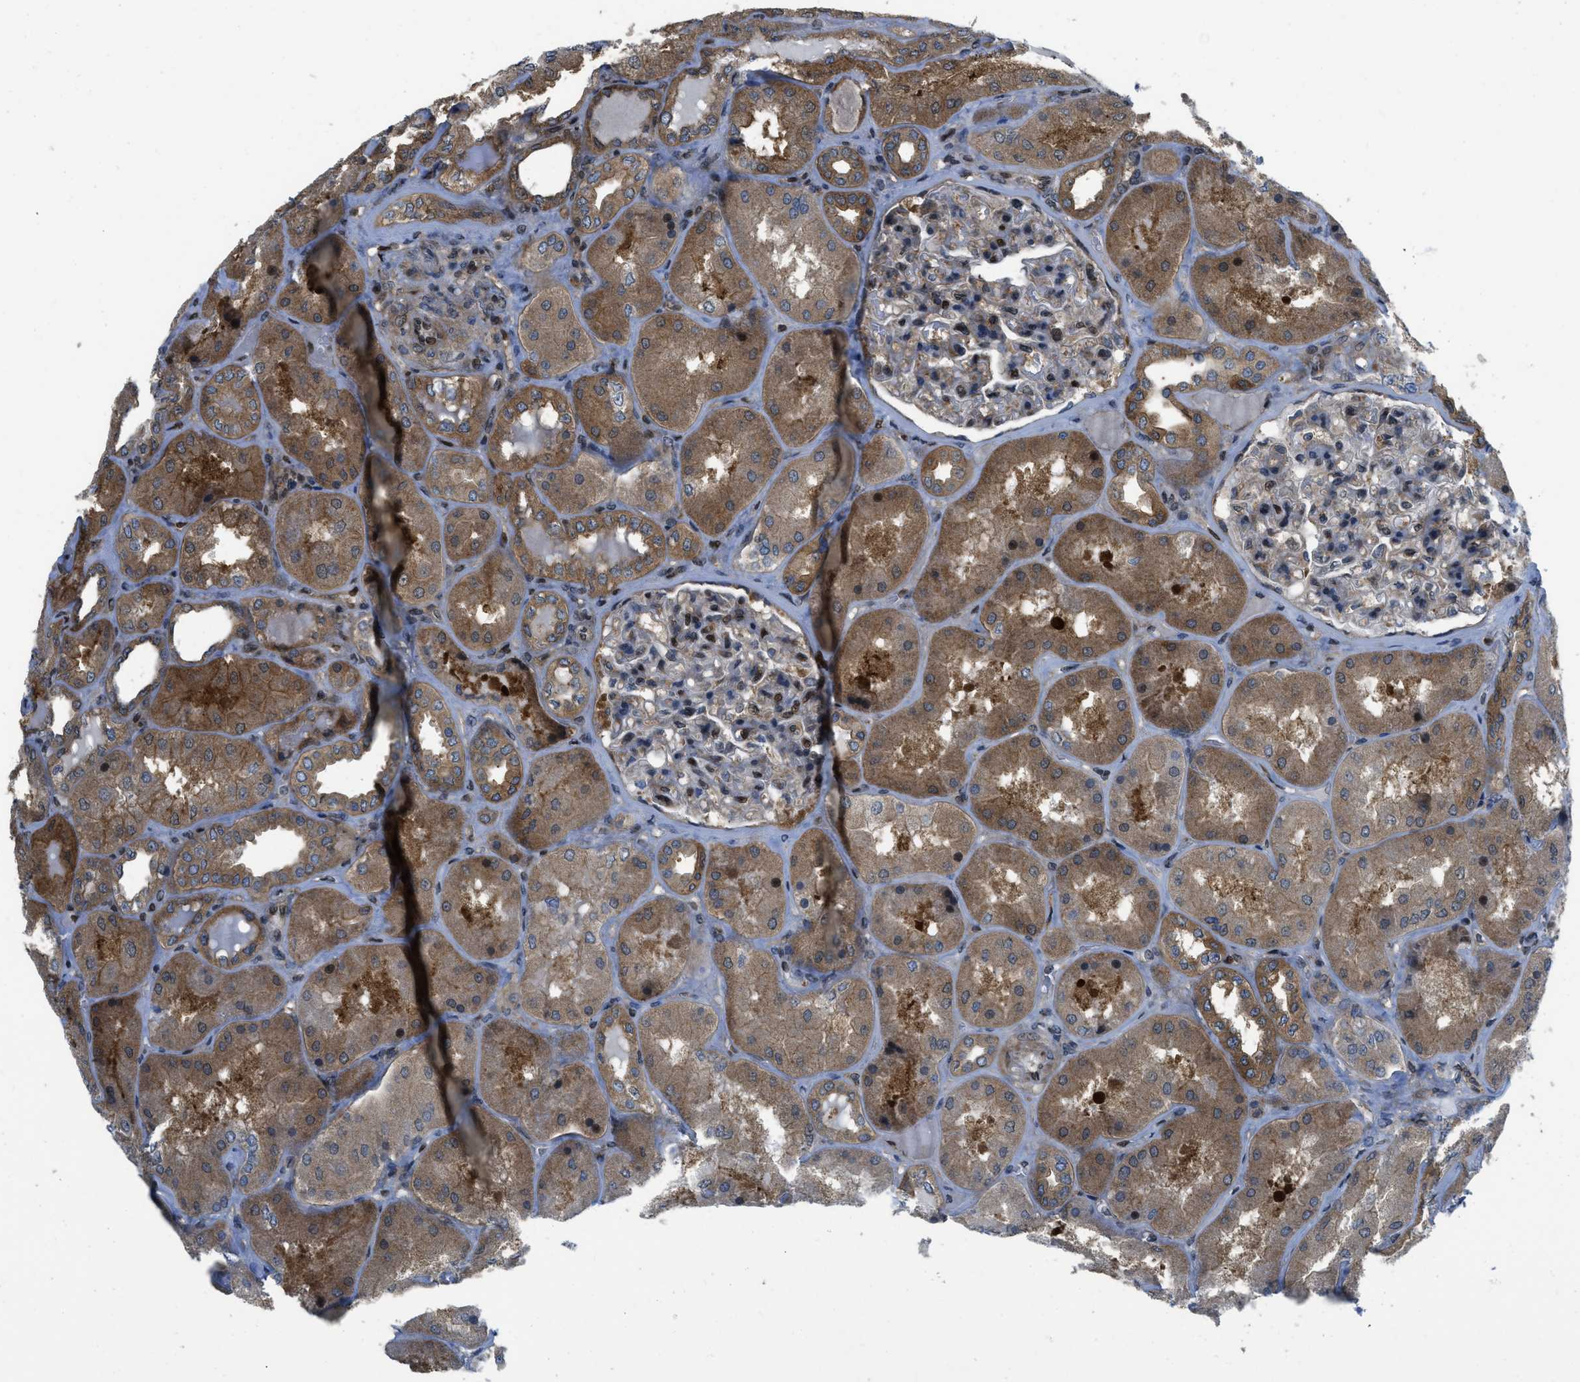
{"staining": {"intensity": "strong", "quantity": "25%-75%", "location": "nuclear"}, "tissue": "kidney", "cell_type": "Cells in glomeruli", "image_type": "normal", "snomed": [{"axis": "morphology", "description": "Normal tissue, NOS"}, {"axis": "topography", "description": "Kidney"}], "caption": "Immunohistochemistry (IHC) micrograph of benign human kidney stained for a protein (brown), which shows high levels of strong nuclear expression in approximately 25%-75% of cells in glomeruli.", "gene": "PPP2CB", "patient": {"sex": "female", "age": 56}}